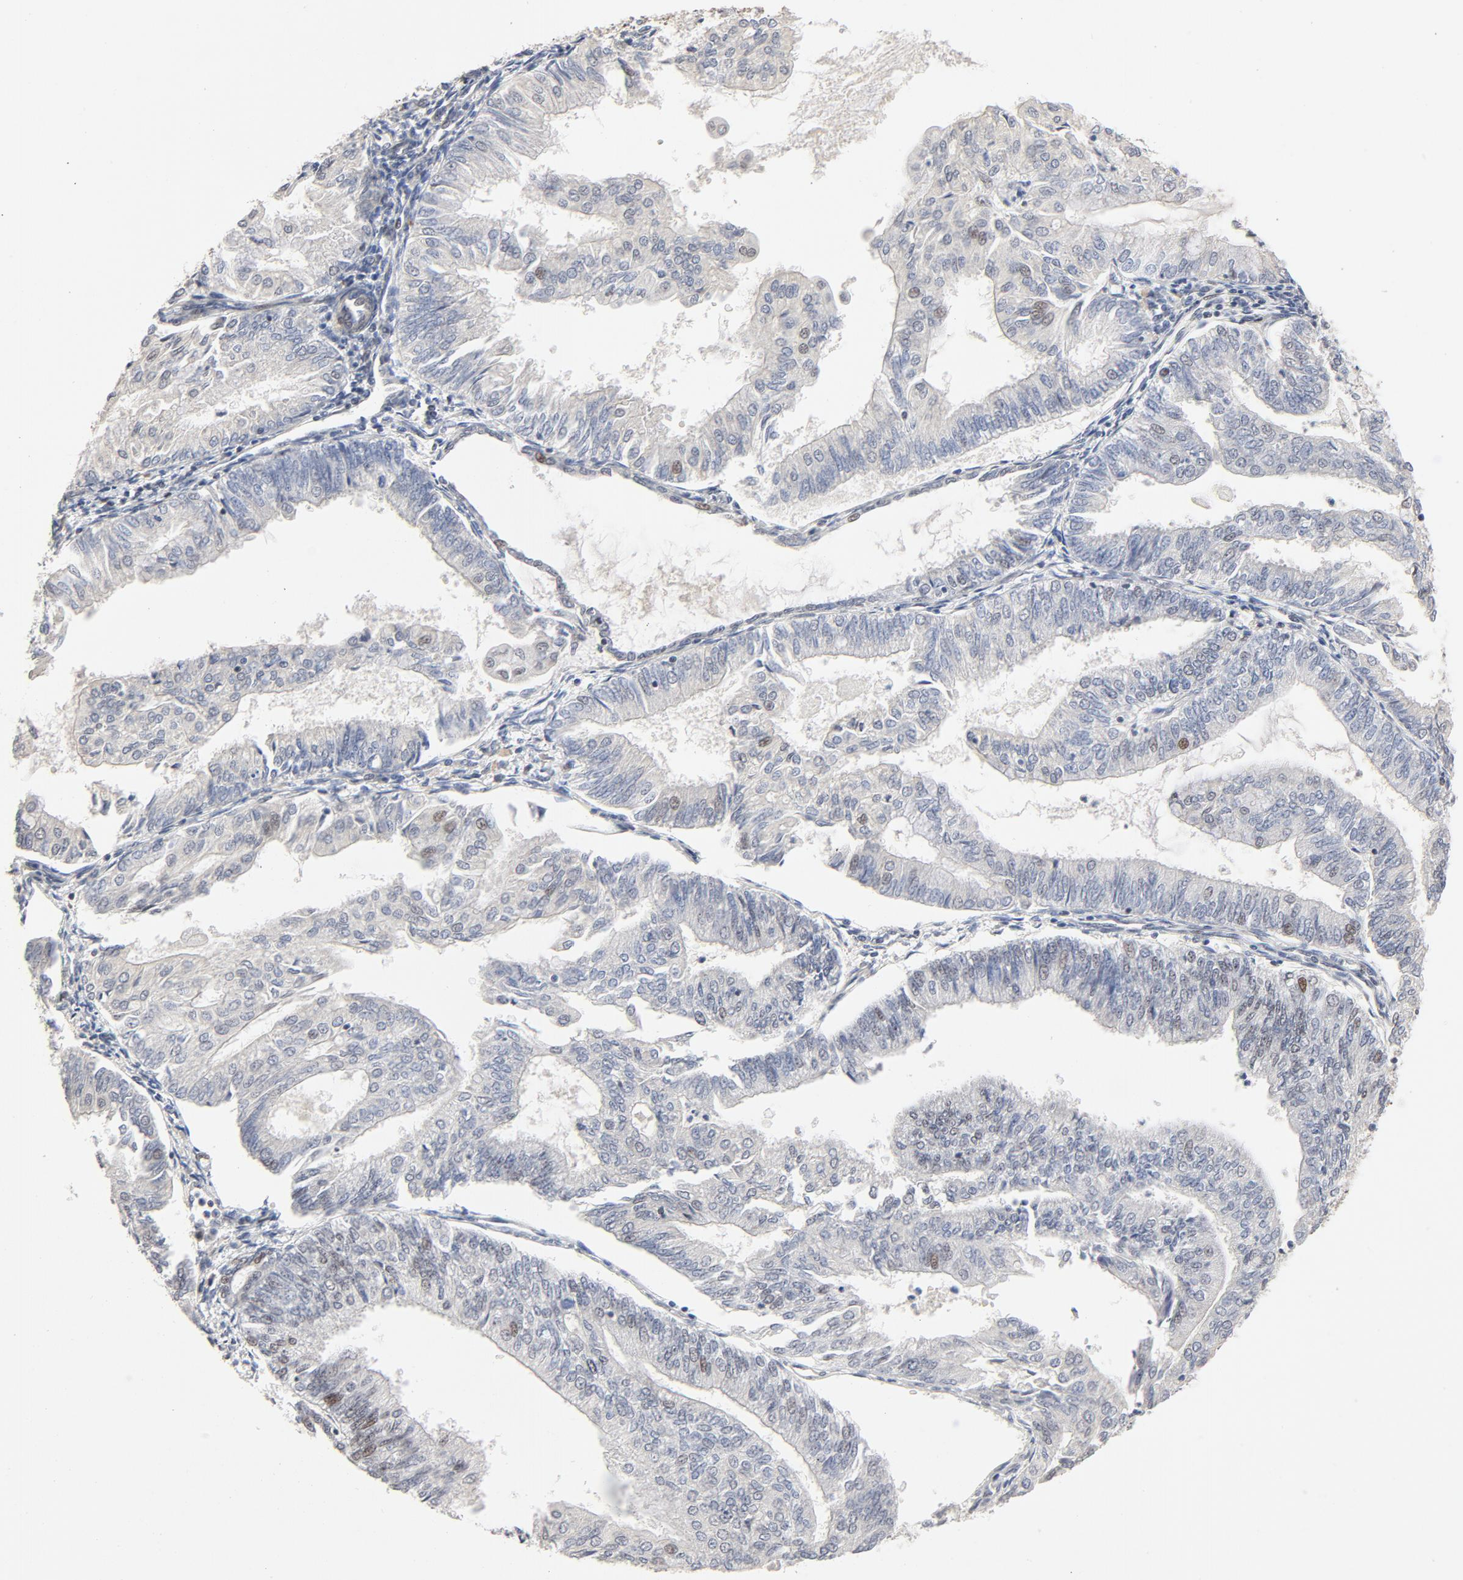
{"staining": {"intensity": "moderate", "quantity": ">75%", "location": "nuclear"}, "tissue": "endometrial cancer", "cell_type": "Tumor cells", "image_type": "cancer", "snomed": [{"axis": "morphology", "description": "Adenocarcinoma, NOS"}, {"axis": "topography", "description": "Endometrium"}], "caption": "The micrograph exhibits staining of endometrial adenocarcinoma, revealing moderate nuclear protein staining (brown color) within tumor cells.", "gene": "GTF2I", "patient": {"sex": "female", "age": 59}}